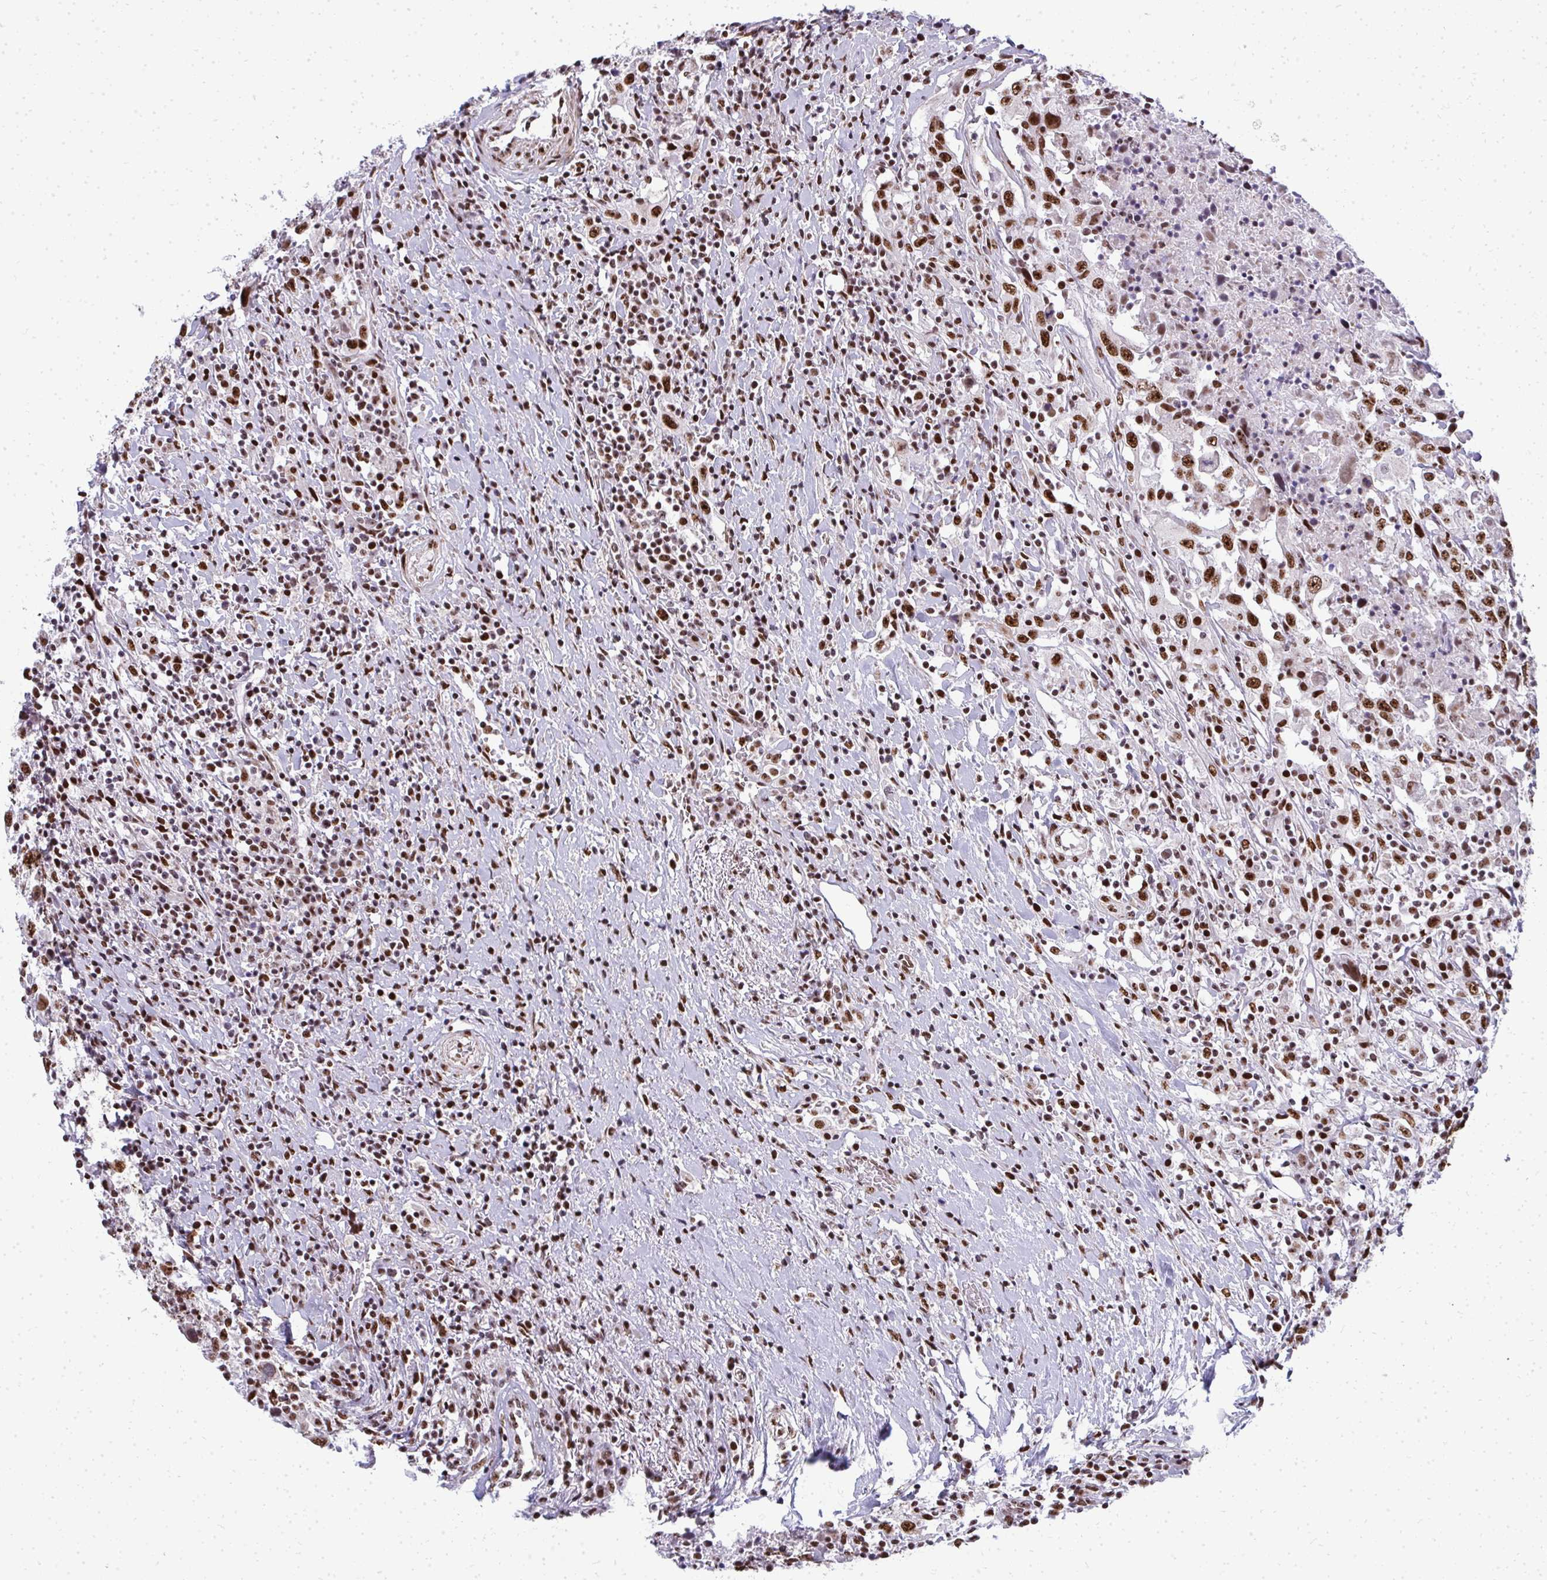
{"staining": {"intensity": "strong", "quantity": ">75%", "location": "nuclear"}, "tissue": "urothelial cancer", "cell_type": "Tumor cells", "image_type": "cancer", "snomed": [{"axis": "morphology", "description": "Urothelial carcinoma, High grade"}, {"axis": "topography", "description": "Urinary bladder"}], "caption": "This micrograph exhibits IHC staining of human high-grade urothelial carcinoma, with high strong nuclear expression in approximately >75% of tumor cells.", "gene": "SIRT7", "patient": {"sex": "male", "age": 61}}